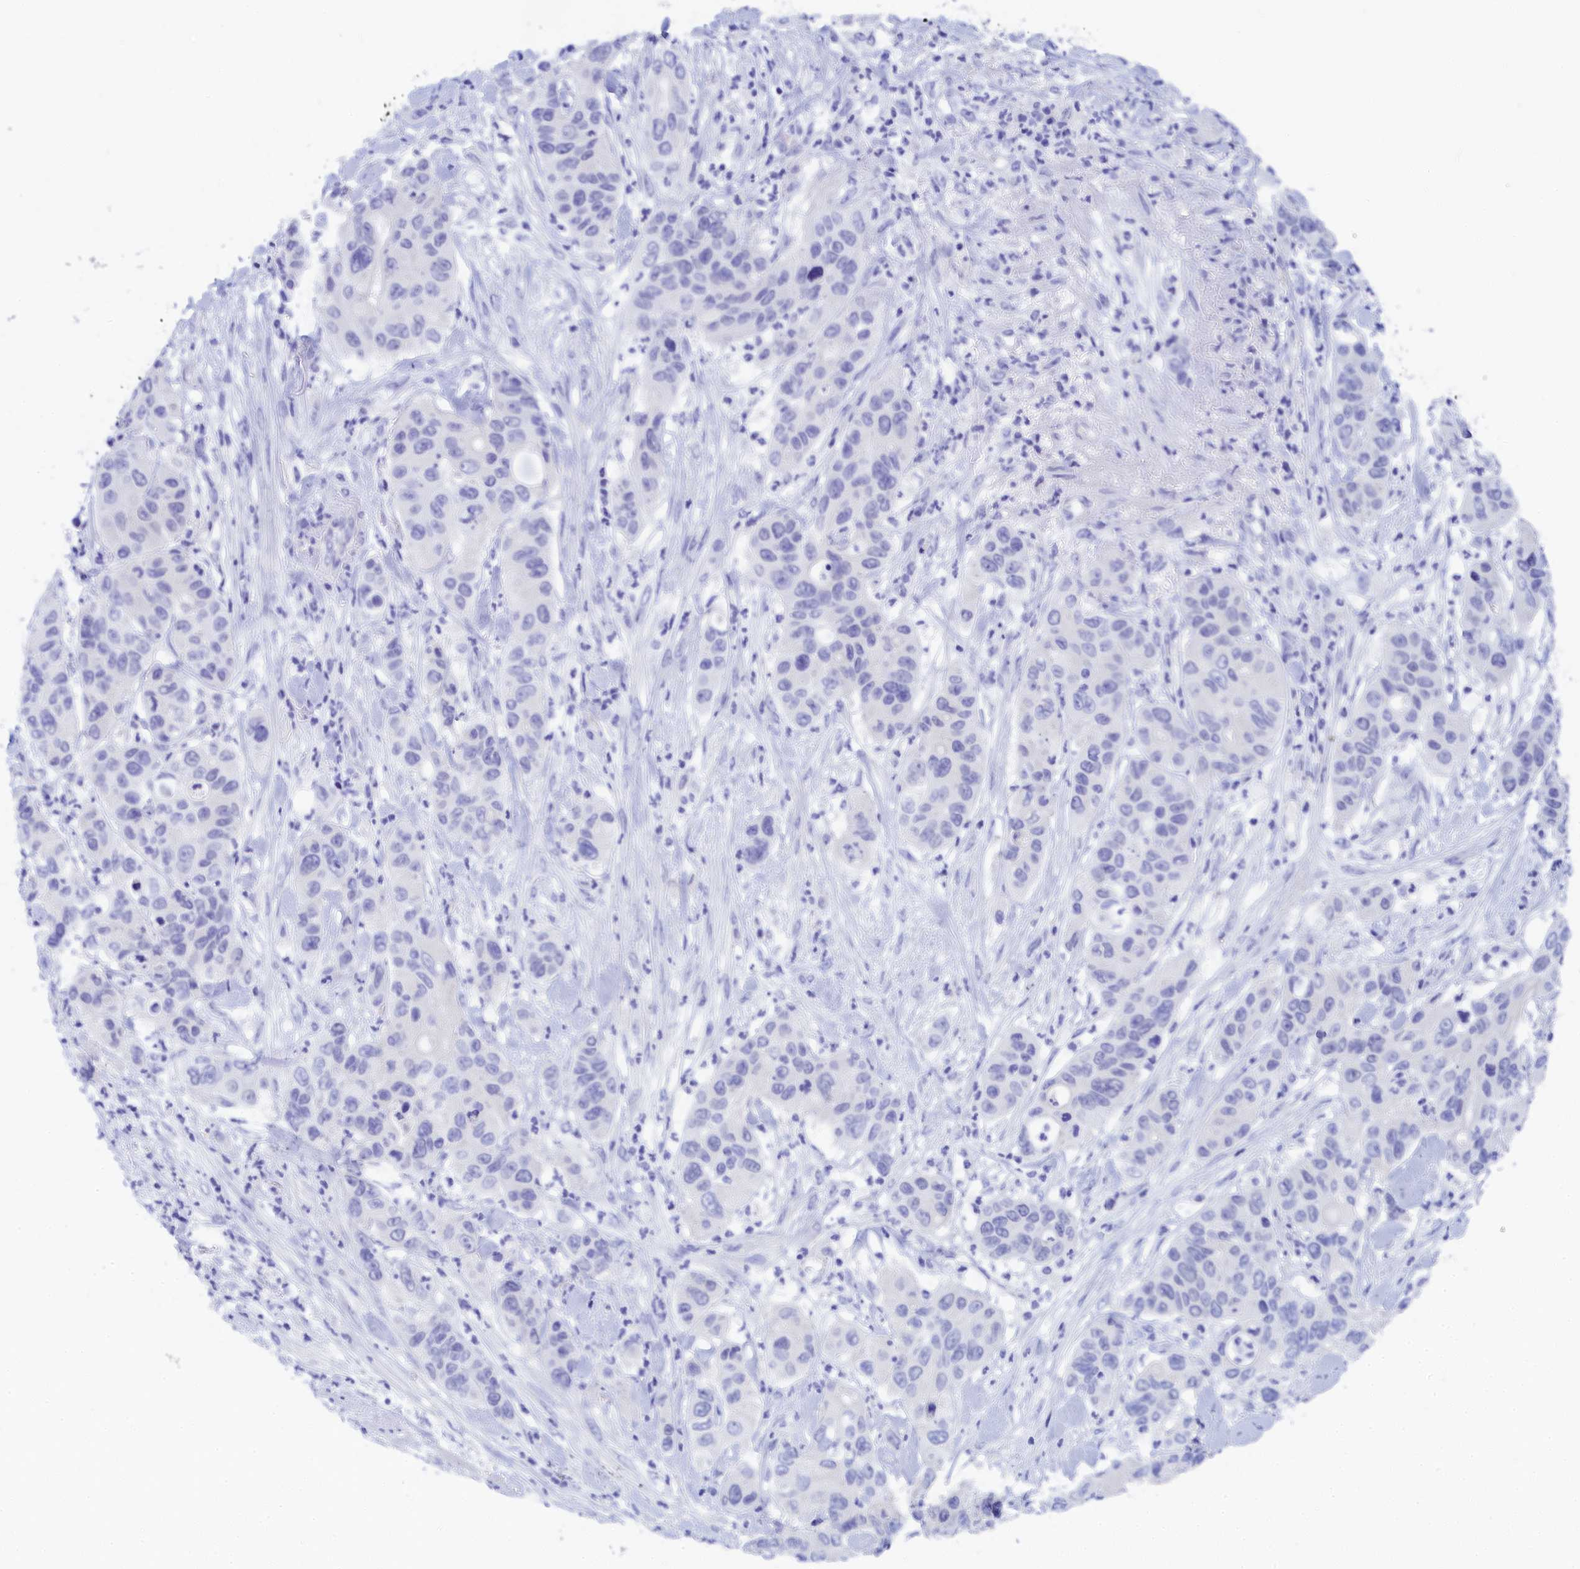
{"staining": {"intensity": "negative", "quantity": "none", "location": "none"}, "tissue": "pancreatic cancer", "cell_type": "Tumor cells", "image_type": "cancer", "snomed": [{"axis": "morphology", "description": "Adenocarcinoma, NOS"}, {"axis": "topography", "description": "Pancreas"}], "caption": "An image of pancreatic adenocarcinoma stained for a protein demonstrates no brown staining in tumor cells.", "gene": "TRIM10", "patient": {"sex": "female", "age": 71}}